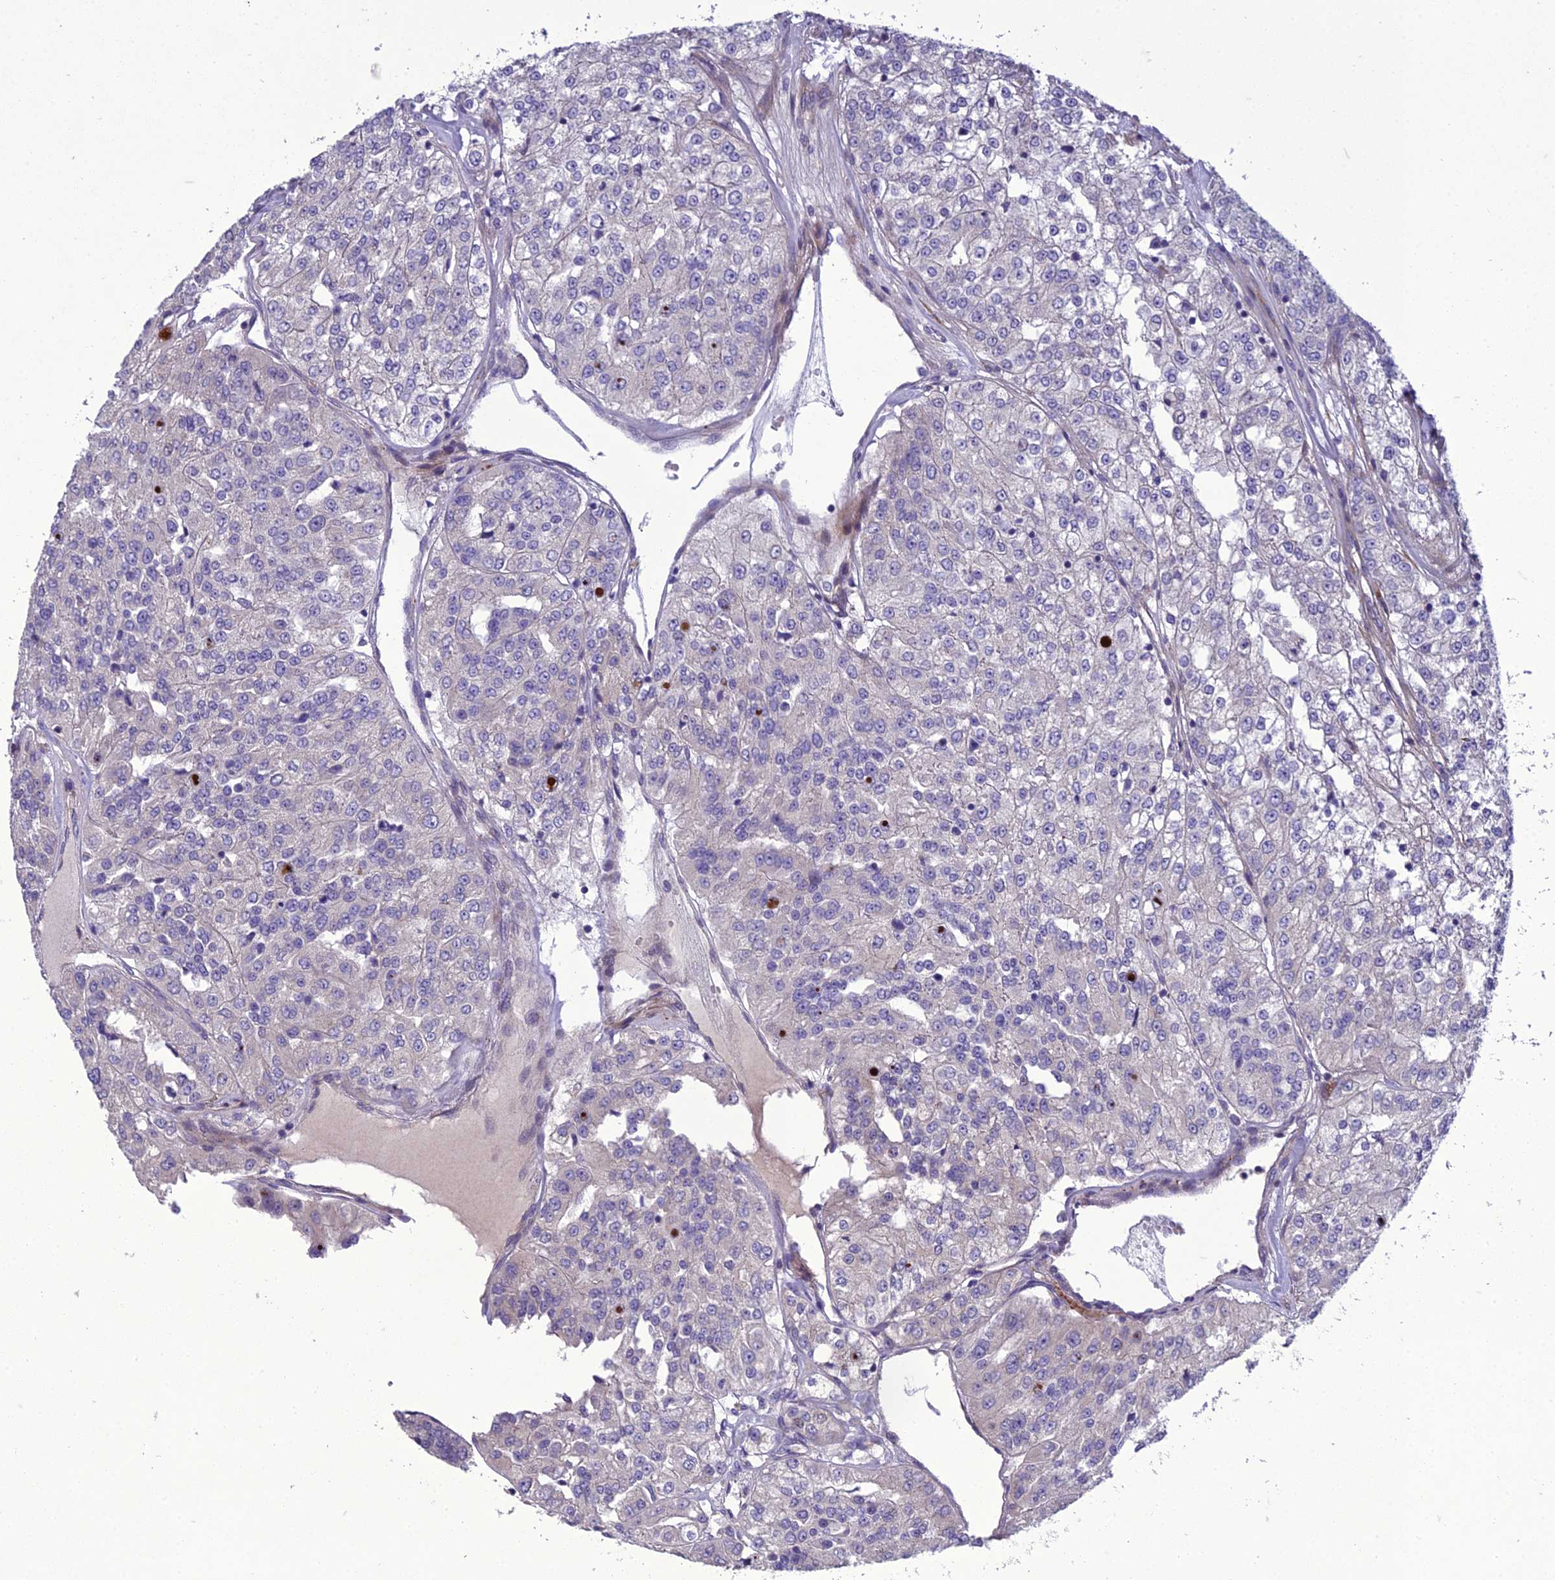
{"staining": {"intensity": "negative", "quantity": "none", "location": "none"}, "tissue": "renal cancer", "cell_type": "Tumor cells", "image_type": "cancer", "snomed": [{"axis": "morphology", "description": "Adenocarcinoma, NOS"}, {"axis": "topography", "description": "Kidney"}], "caption": "Tumor cells show no significant protein staining in renal adenocarcinoma. (DAB (3,3'-diaminobenzidine) immunohistochemistry, high magnification).", "gene": "ADIPOR2", "patient": {"sex": "female", "age": 63}}